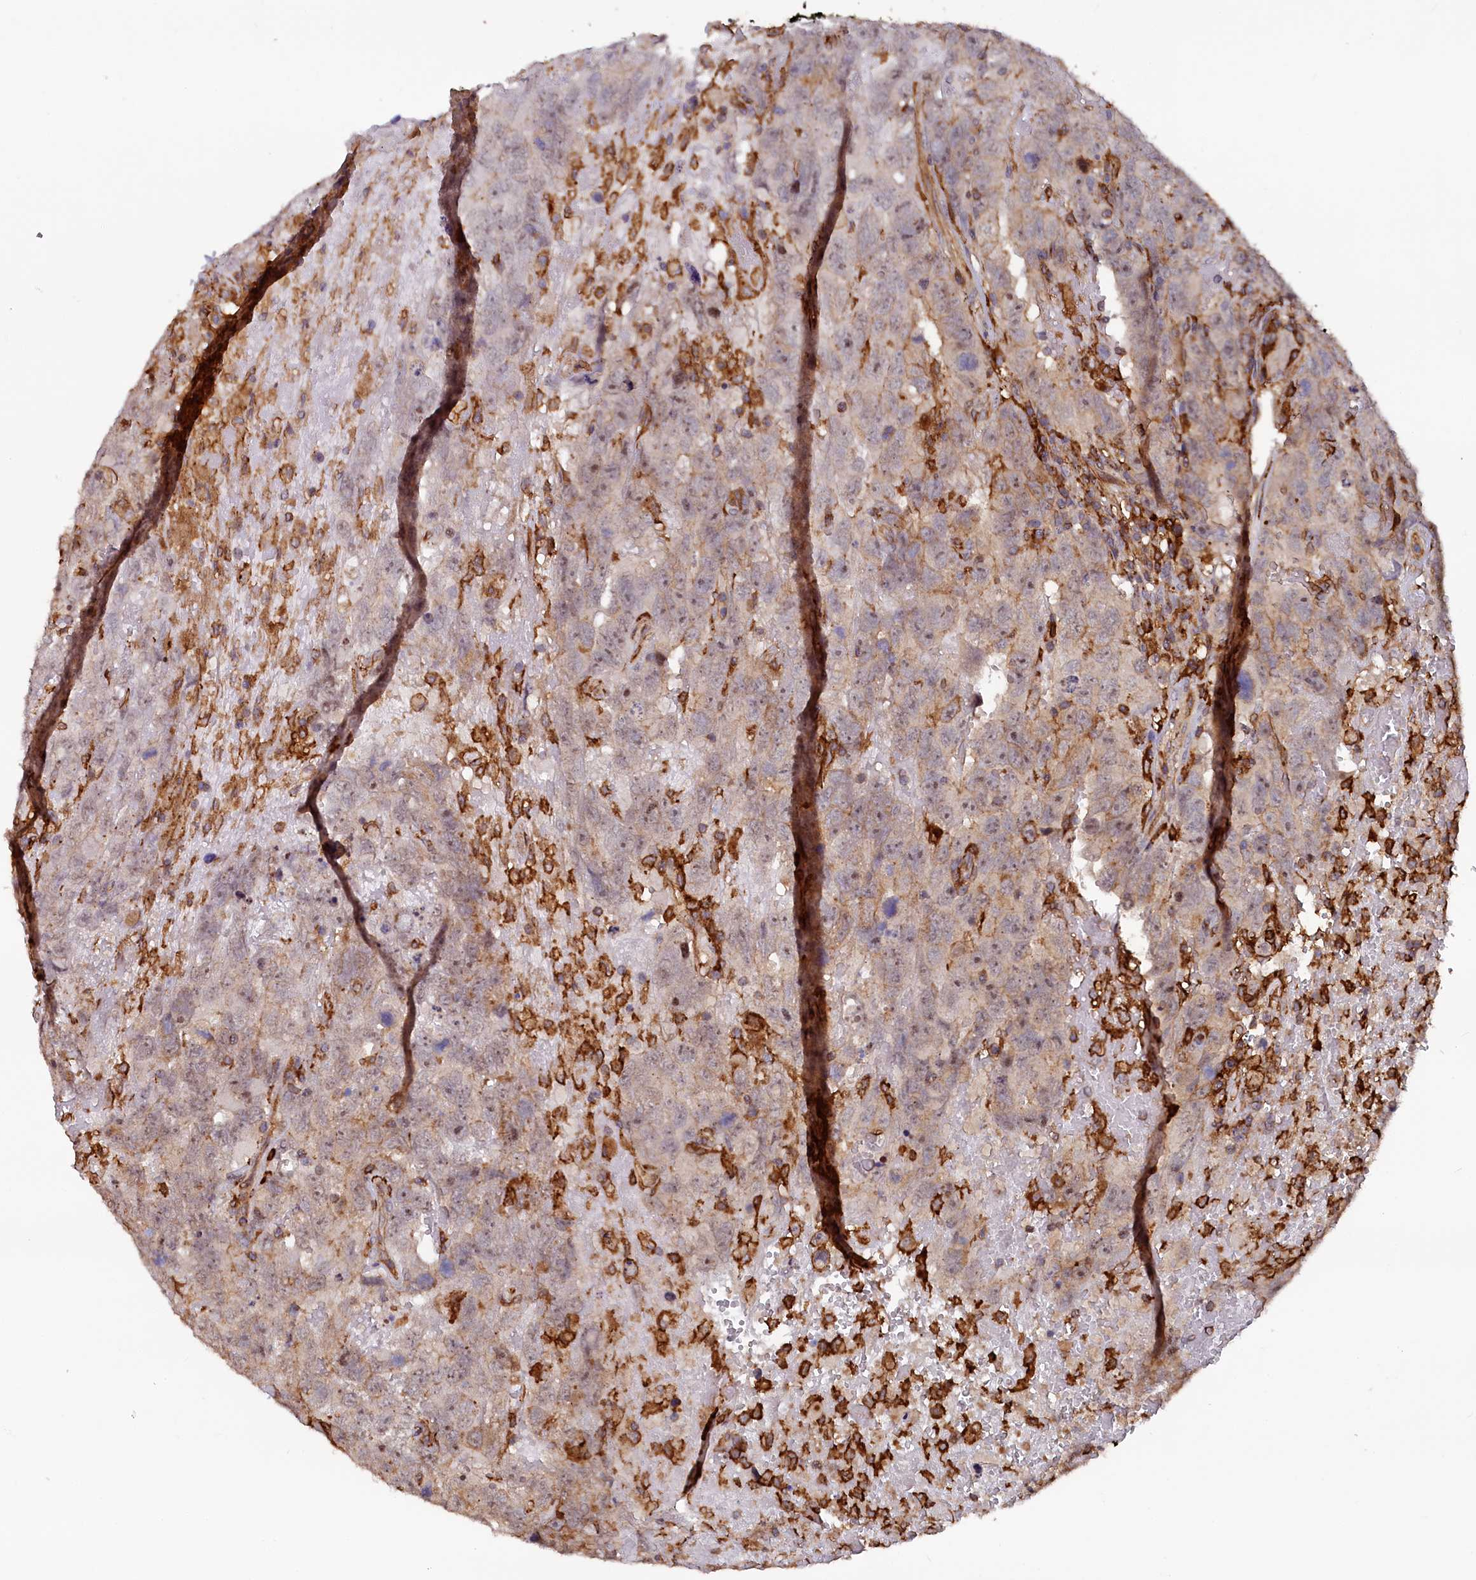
{"staining": {"intensity": "weak", "quantity": ">75%", "location": "cytoplasmic/membranous"}, "tissue": "testis cancer", "cell_type": "Tumor cells", "image_type": "cancer", "snomed": [{"axis": "morphology", "description": "Carcinoma, Embryonal, NOS"}, {"axis": "topography", "description": "Testis"}], "caption": "Weak cytoplasmic/membranous expression for a protein is present in approximately >75% of tumor cells of testis embryonal carcinoma using IHC.", "gene": "PLEKHO2", "patient": {"sex": "male", "age": 45}}